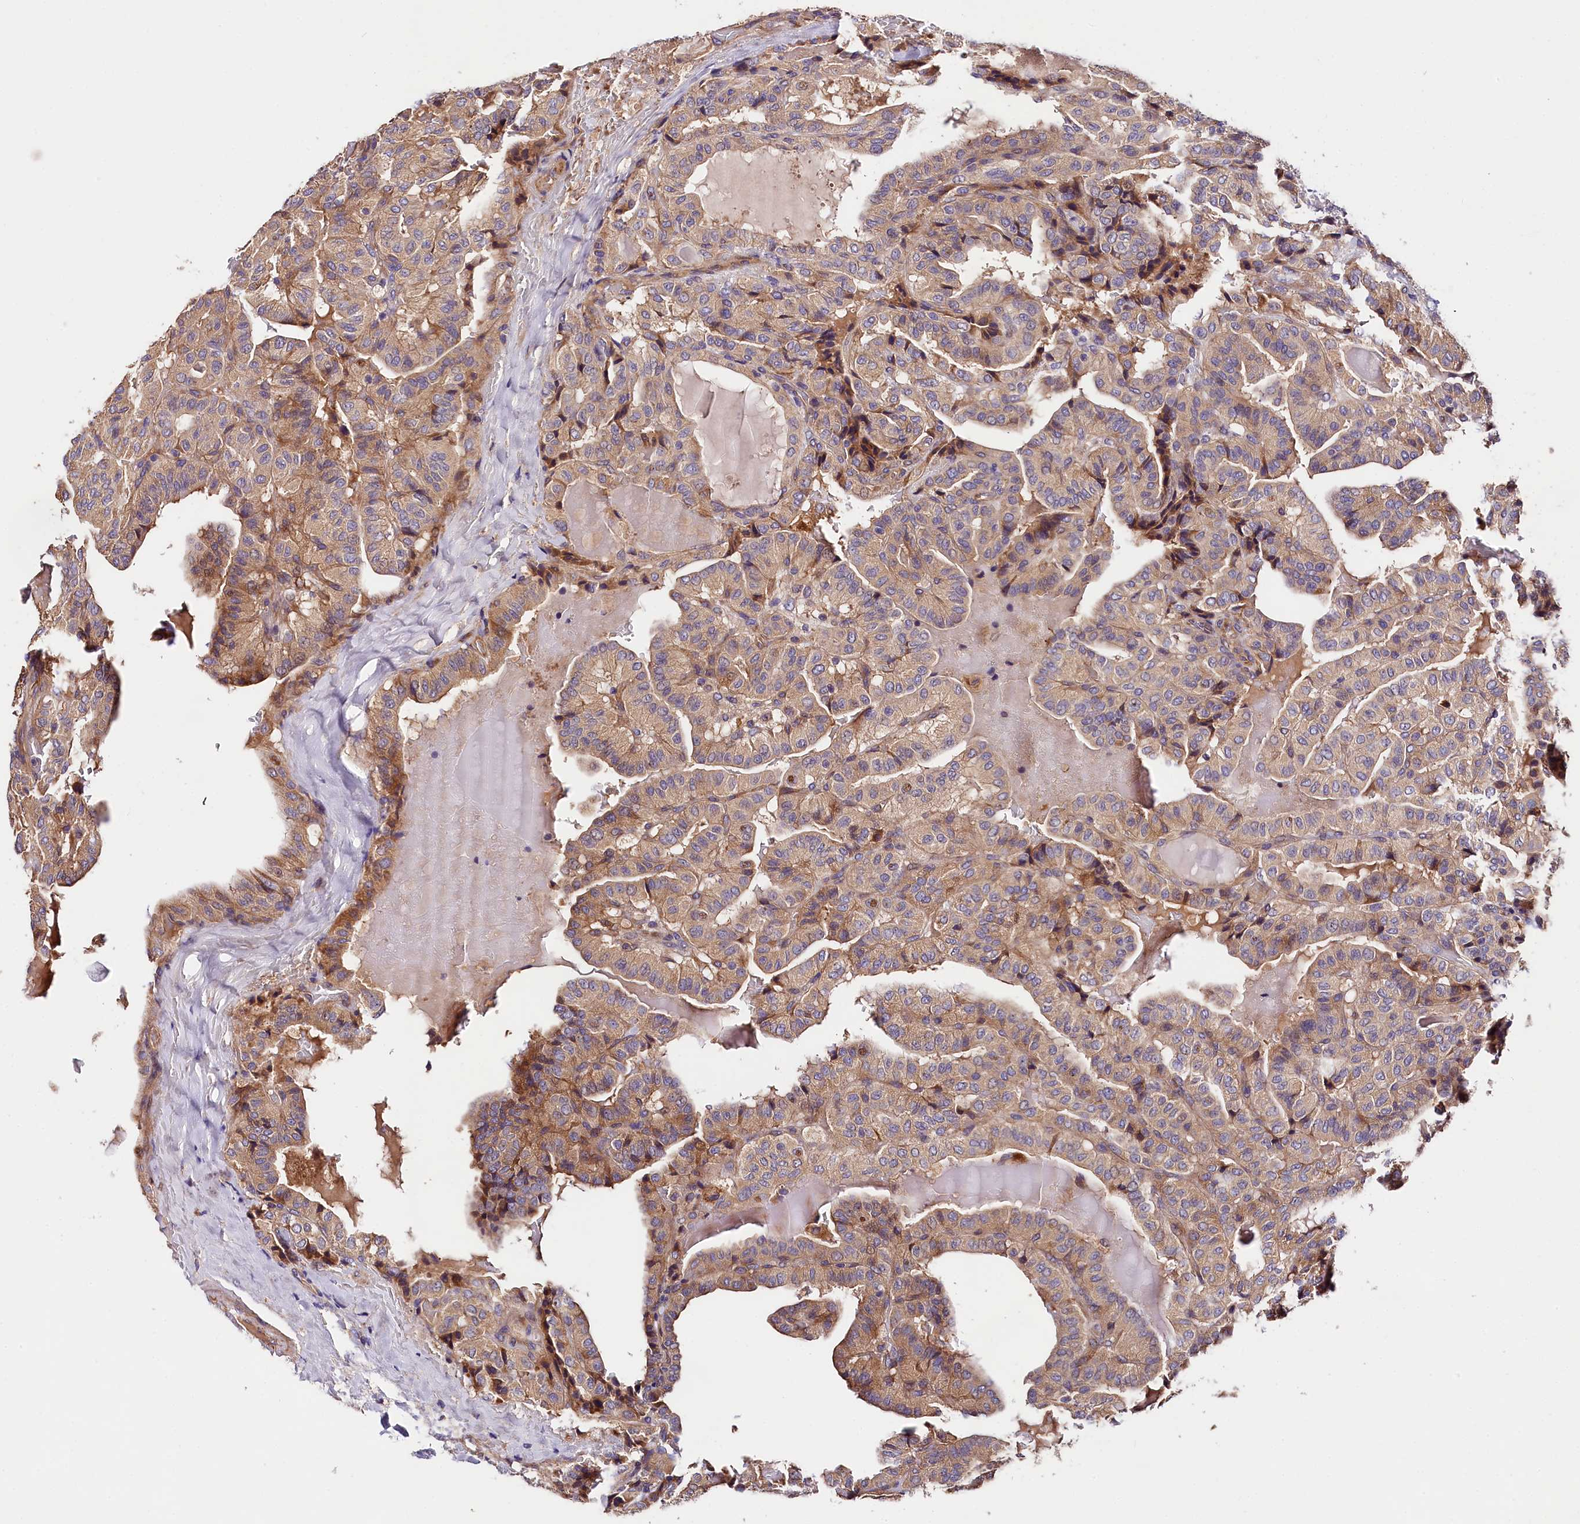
{"staining": {"intensity": "weak", "quantity": "25%-75%", "location": "cytoplasmic/membranous"}, "tissue": "thyroid cancer", "cell_type": "Tumor cells", "image_type": "cancer", "snomed": [{"axis": "morphology", "description": "Papillary adenocarcinoma, NOS"}, {"axis": "topography", "description": "Thyroid gland"}], "caption": "IHC photomicrograph of human papillary adenocarcinoma (thyroid) stained for a protein (brown), which demonstrates low levels of weak cytoplasmic/membranous positivity in about 25%-75% of tumor cells.", "gene": "SPG11", "patient": {"sex": "male", "age": 77}}